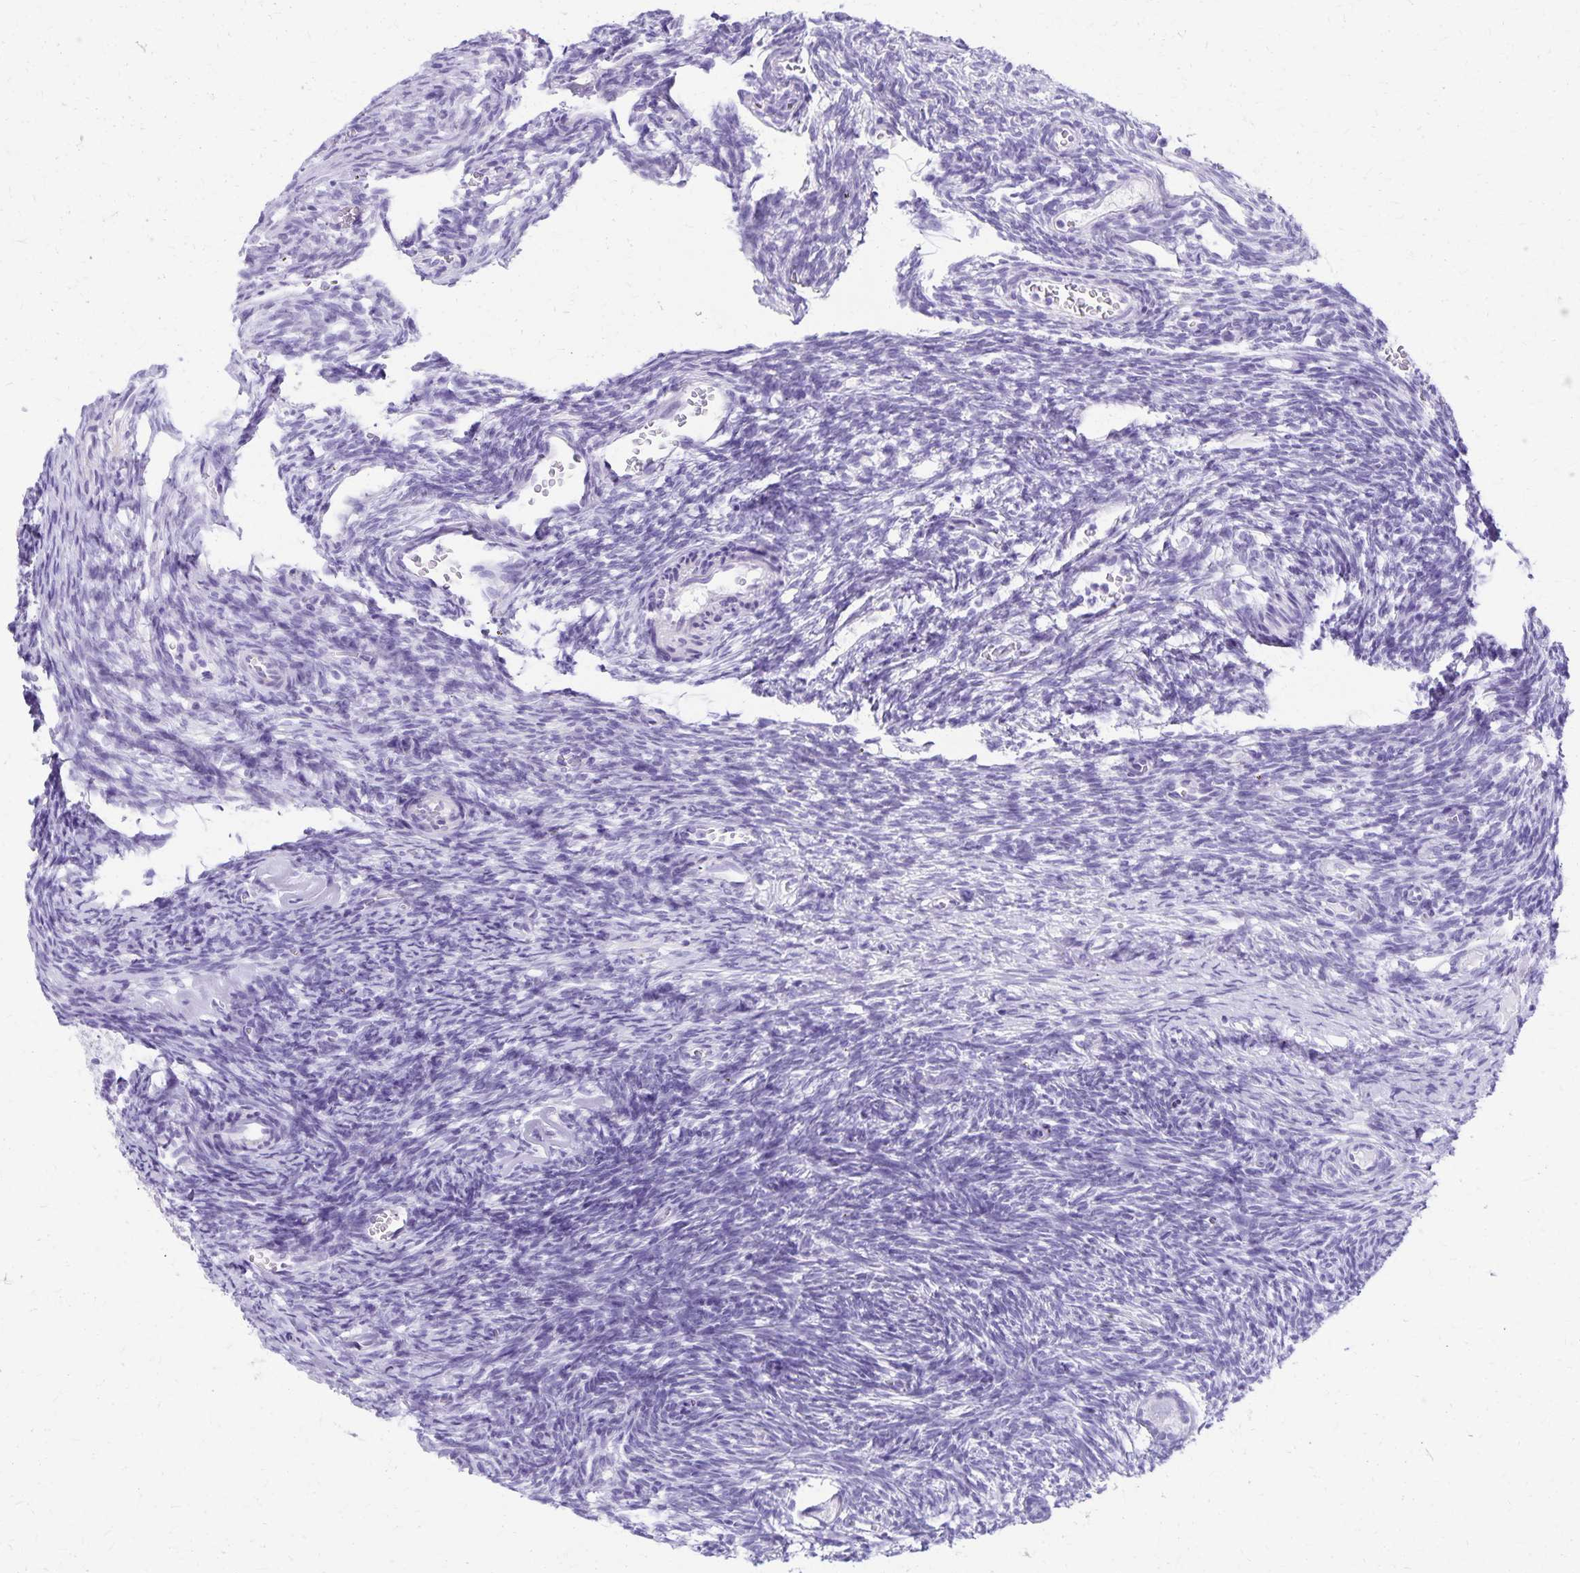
{"staining": {"intensity": "negative", "quantity": "none", "location": "none"}, "tissue": "ovary", "cell_type": "Follicle cells", "image_type": "normal", "snomed": [{"axis": "morphology", "description": "Normal tissue, NOS"}, {"axis": "topography", "description": "Ovary"}], "caption": "This image is of unremarkable ovary stained with immunohistochemistry to label a protein in brown with the nuclei are counter-stained blue. There is no positivity in follicle cells. The staining is performed using DAB brown chromogen with nuclei counter-stained in using hematoxylin.", "gene": "DEFA5", "patient": {"sex": "female", "age": 34}}